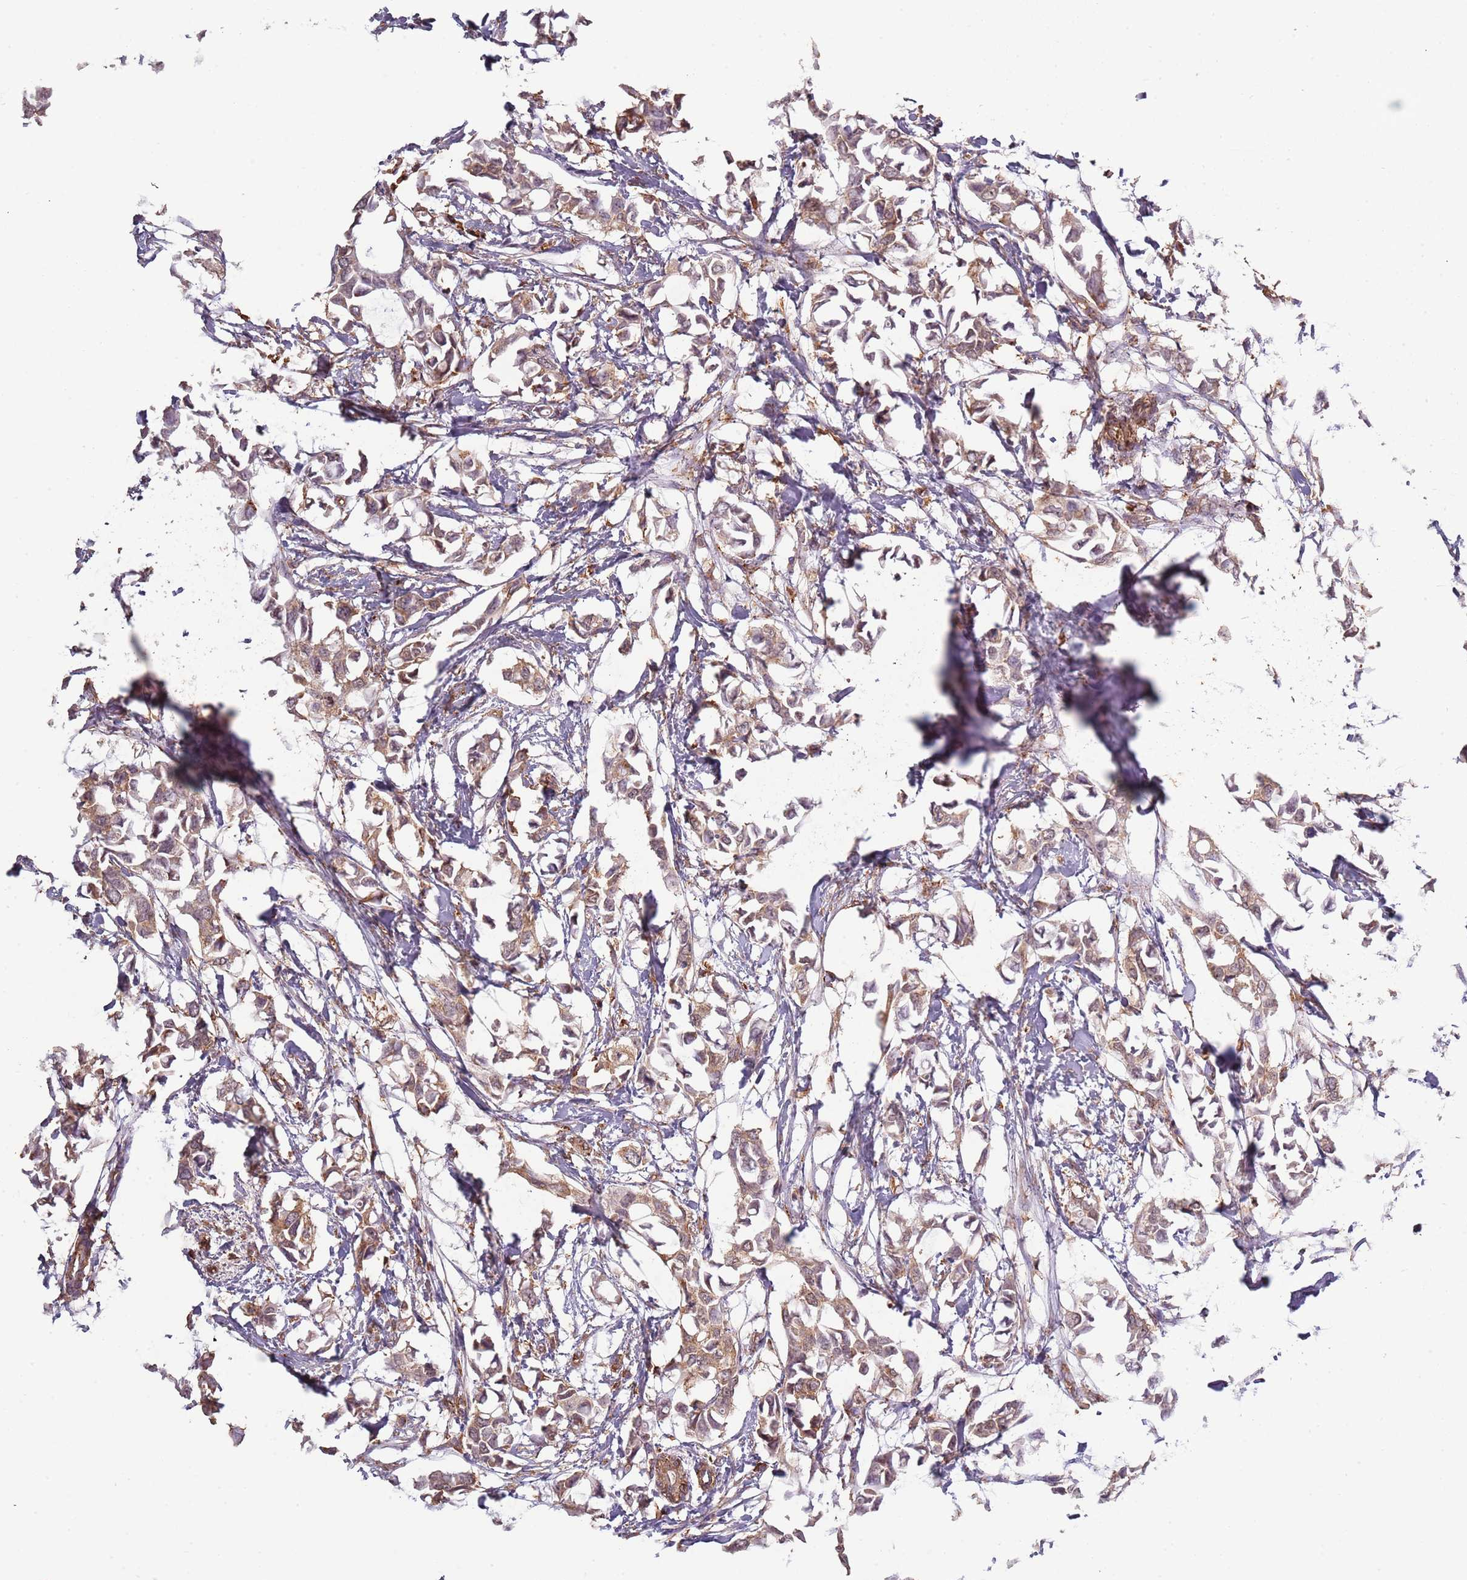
{"staining": {"intensity": "moderate", "quantity": ">75%", "location": "cytoplasmic/membranous"}, "tissue": "breast cancer", "cell_type": "Tumor cells", "image_type": "cancer", "snomed": [{"axis": "morphology", "description": "Duct carcinoma"}, {"axis": "topography", "description": "Breast"}], "caption": "Immunohistochemical staining of human breast cancer (intraductal carcinoma) displays medium levels of moderate cytoplasmic/membranous protein staining in about >75% of tumor cells.", "gene": "ATOSB", "patient": {"sex": "female", "age": 41}}